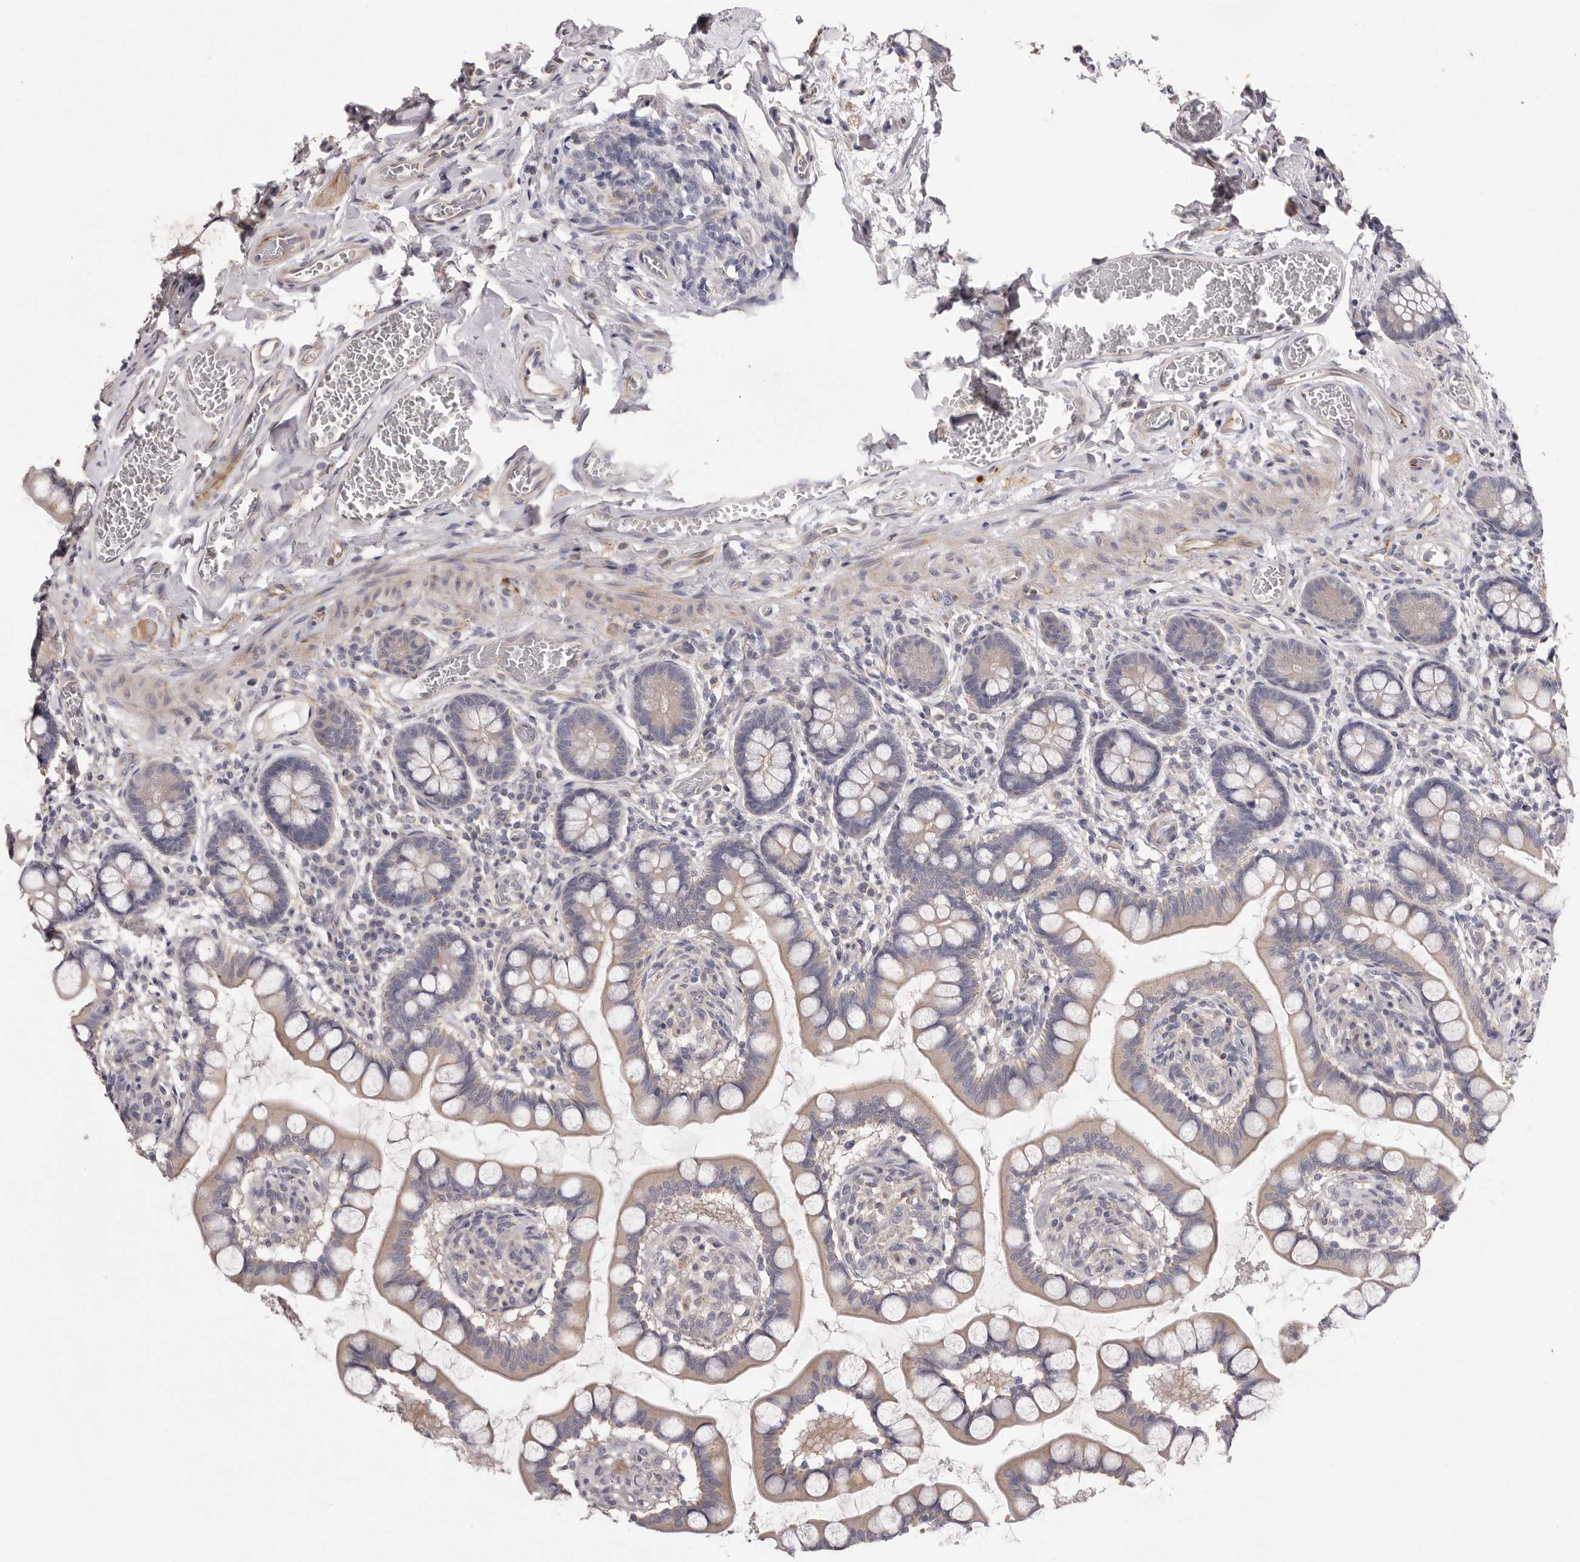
{"staining": {"intensity": "negative", "quantity": "none", "location": "none"}, "tissue": "small intestine", "cell_type": "Glandular cells", "image_type": "normal", "snomed": [{"axis": "morphology", "description": "Normal tissue, NOS"}, {"axis": "topography", "description": "Small intestine"}], "caption": "IHC of normal human small intestine reveals no expression in glandular cells. (Immunohistochemistry (ihc), brightfield microscopy, high magnification).", "gene": "PNRC1", "patient": {"sex": "male", "age": 52}}